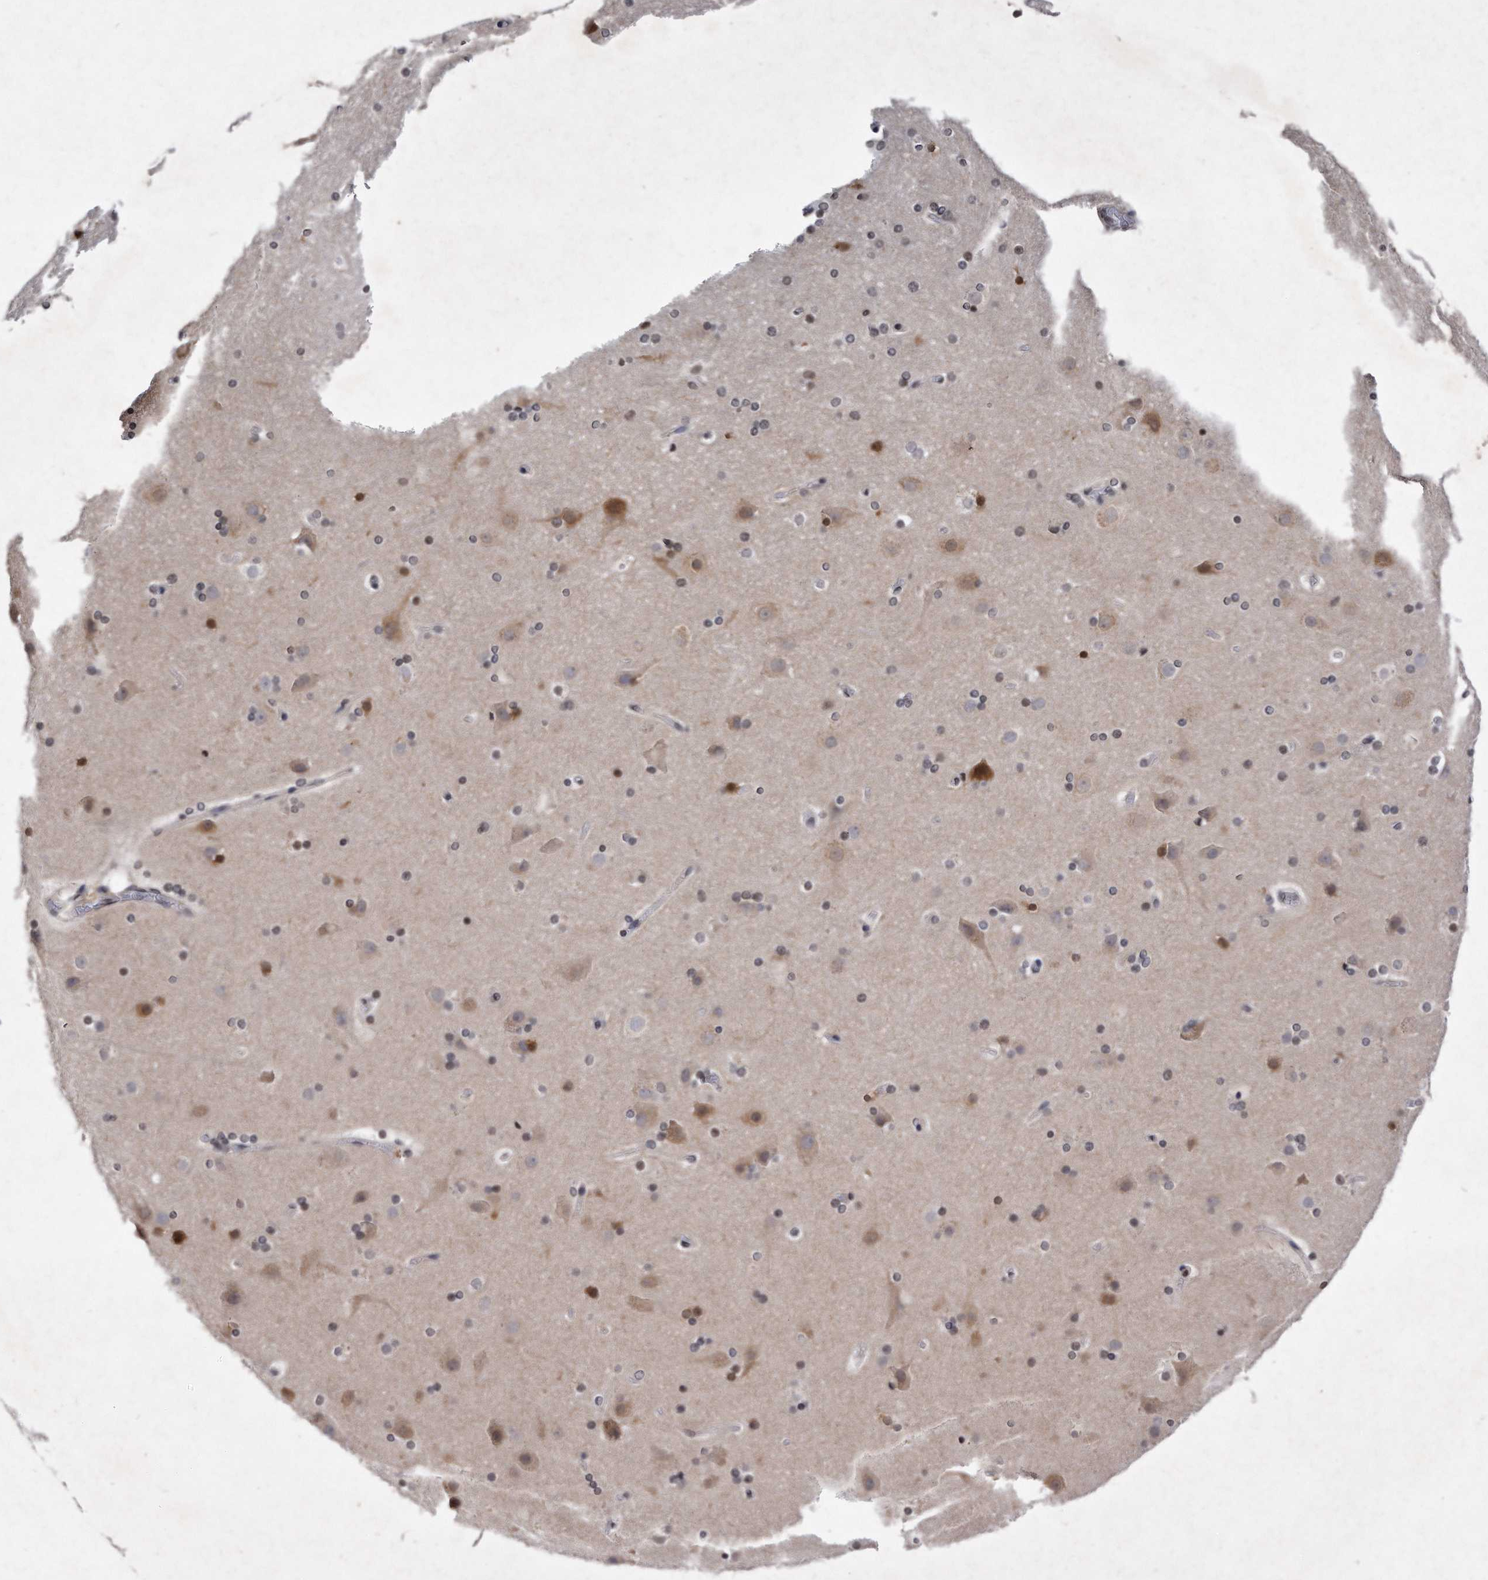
{"staining": {"intensity": "weak", "quantity": "25%-75%", "location": "cytoplasmic/membranous"}, "tissue": "cerebral cortex", "cell_type": "Endothelial cells", "image_type": "normal", "snomed": [{"axis": "morphology", "description": "Normal tissue, NOS"}, {"axis": "topography", "description": "Cerebral cortex"}], "caption": "Immunohistochemistry (IHC) photomicrograph of benign human cerebral cortex stained for a protein (brown), which shows low levels of weak cytoplasmic/membranous staining in about 25%-75% of endothelial cells.", "gene": "DAB1", "patient": {"sex": "male", "age": 57}}